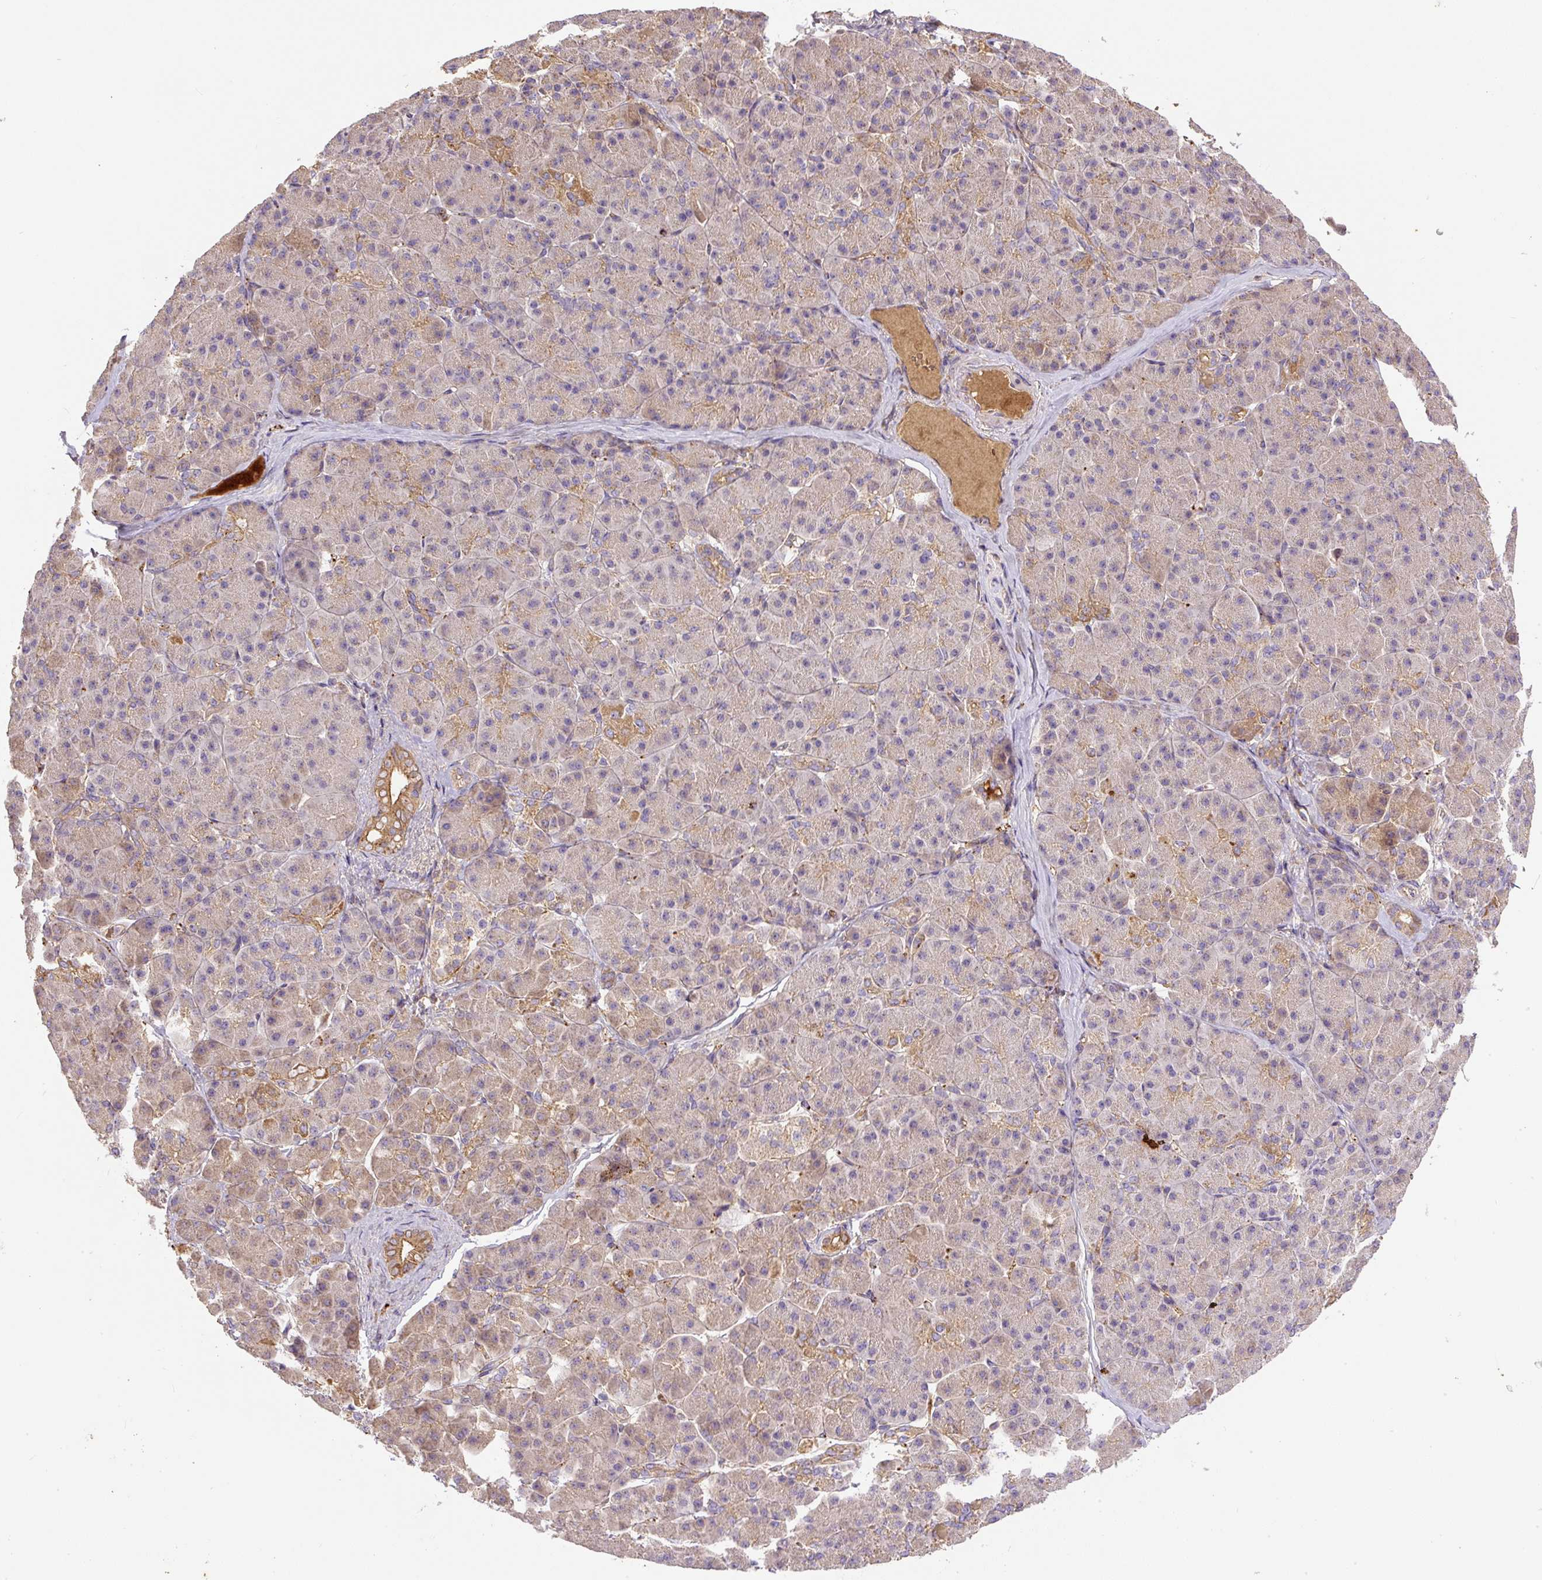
{"staining": {"intensity": "moderate", "quantity": "<25%", "location": "cytoplasmic/membranous"}, "tissue": "pancreatic cancer", "cell_type": "Tumor cells", "image_type": "cancer", "snomed": [{"axis": "morphology", "description": "Normal tissue, NOS"}, {"axis": "morphology", "description": "Adenocarcinoma, NOS"}, {"axis": "topography", "description": "Pancreas"}], "caption": "Pancreatic cancer (adenocarcinoma) stained with a brown dye exhibits moderate cytoplasmic/membranous positive expression in about <25% of tumor cells.", "gene": "DAPK1", "patient": {"sex": "female", "age": 68}}